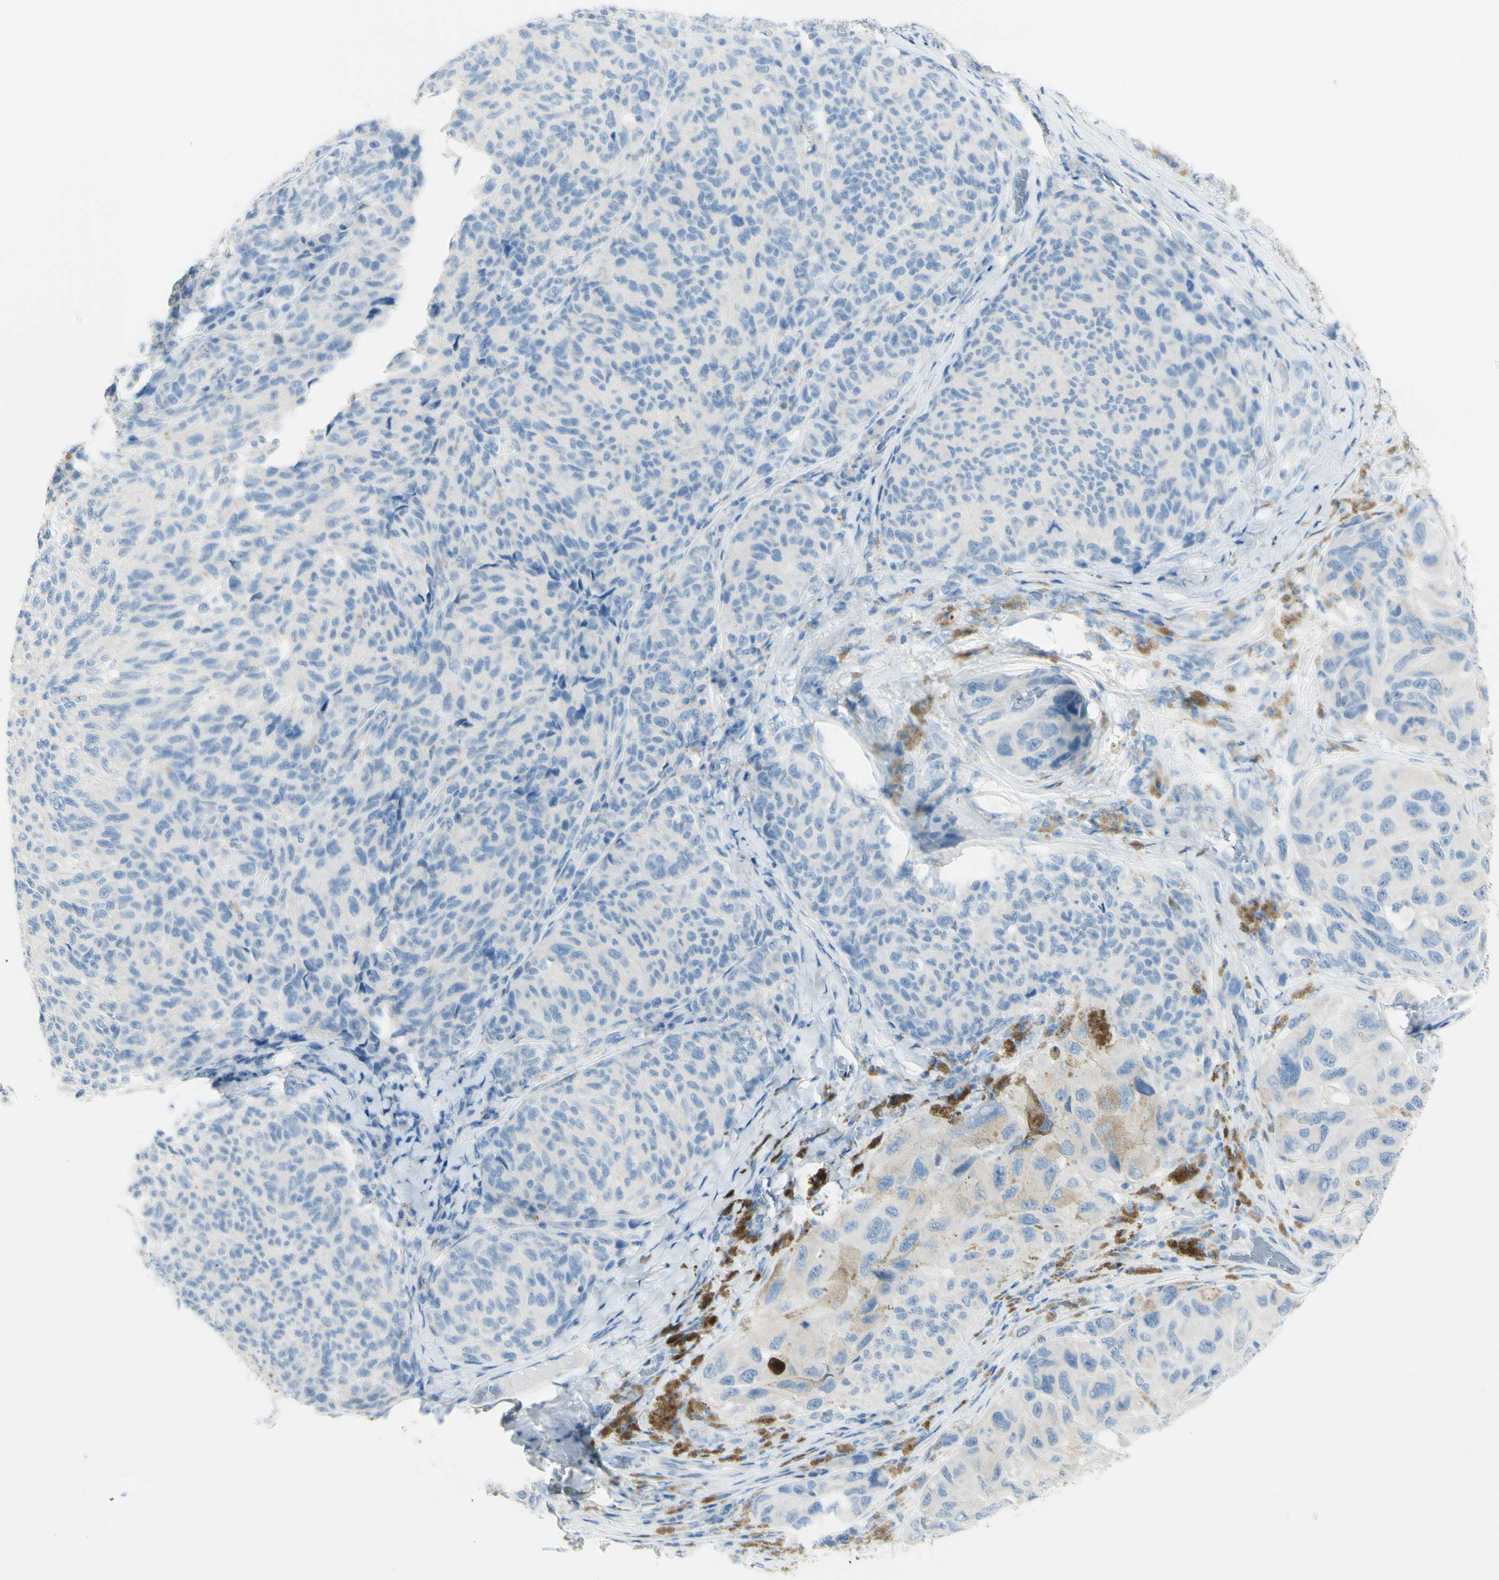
{"staining": {"intensity": "negative", "quantity": "none", "location": "none"}, "tissue": "melanoma", "cell_type": "Tumor cells", "image_type": "cancer", "snomed": [{"axis": "morphology", "description": "Malignant melanoma, NOS"}, {"axis": "topography", "description": "Skin"}], "caption": "DAB immunohistochemical staining of malignant melanoma shows no significant expression in tumor cells.", "gene": "TSPAN1", "patient": {"sex": "female", "age": 73}}